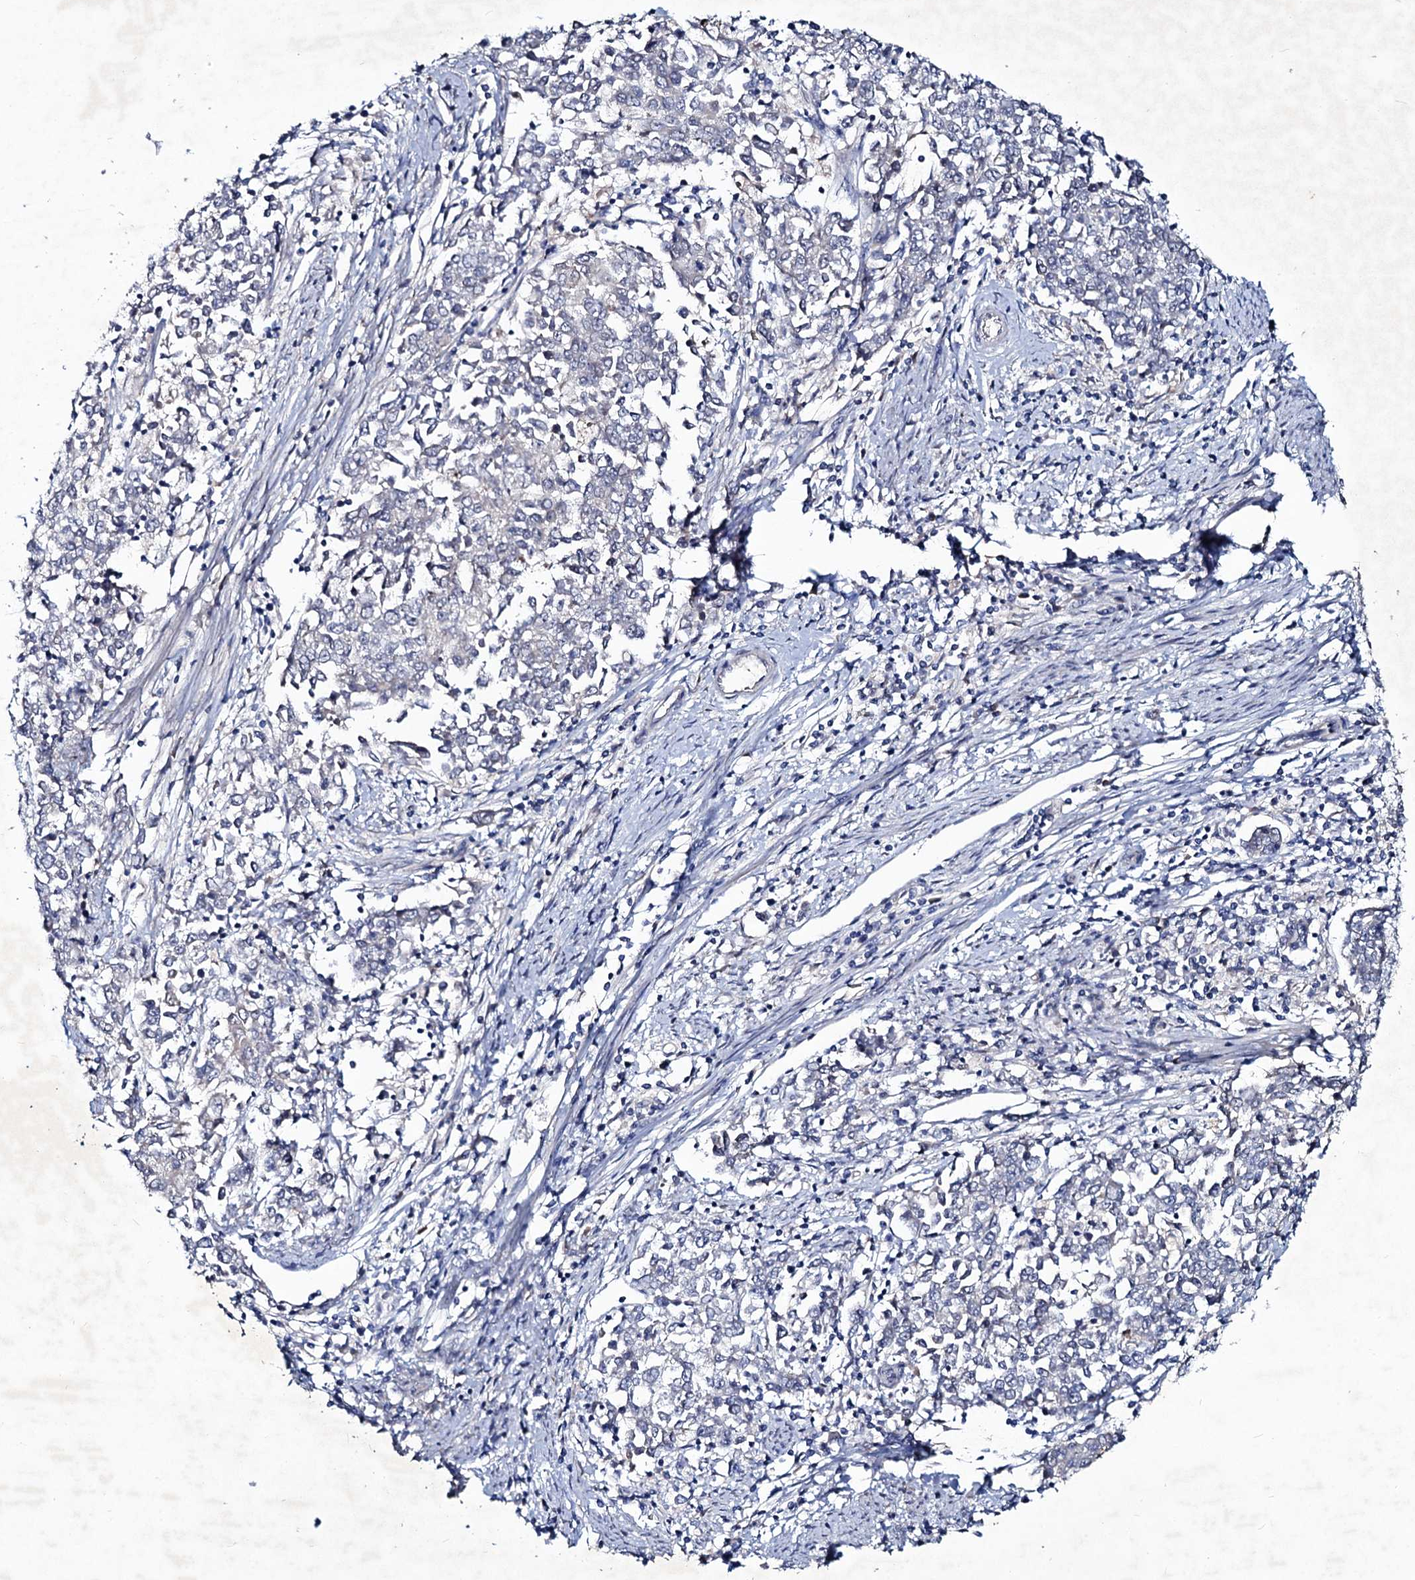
{"staining": {"intensity": "negative", "quantity": "none", "location": "none"}, "tissue": "endometrial cancer", "cell_type": "Tumor cells", "image_type": "cancer", "snomed": [{"axis": "morphology", "description": "Adenocarcinoma, NOS"}, {"axis": "topography", "description": "Endometrium"}], "caption": "Immunohistochemical staining of human endometrial cancer (adenocarcinoma) shows no significant positivity in tumor cells.", "gene": "RNF6", "patient": {"sex": "female", "age": 50}}